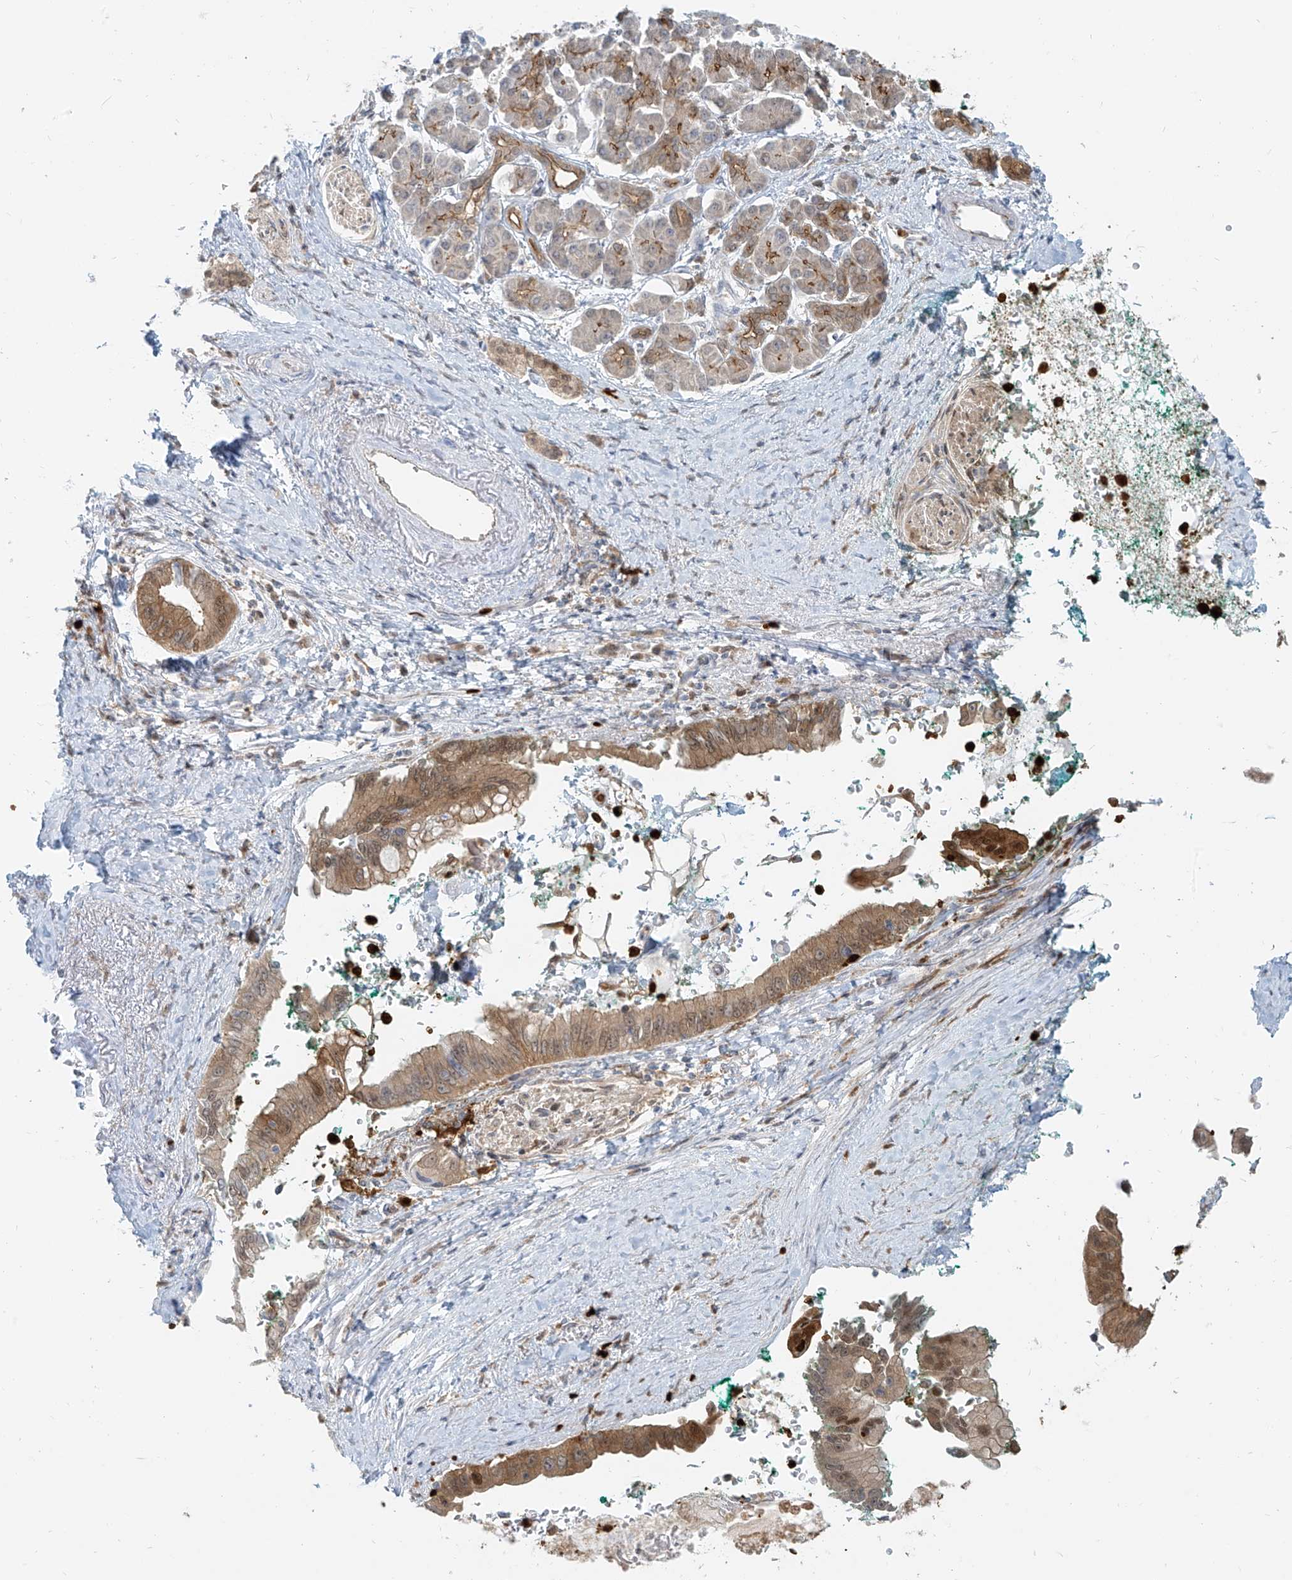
{"staining": {"intensity": "moderate", "quantity": ">75%", "location": "cytoplasmic/membranous,nuclear"}, "tissue": "pancreatic cancer", "cell_type": "Tumor cells", "image_type": "cancer", "snomed": [{"axis": "morphology", "description": "Adenocarcinoma, NOS"}, {"axis": "topography", "description": "Pancreas"}], "caption": "Pancreatic cancer (adenocarcinoma) stained with DAB immunohistochemistry (IHC) reveals medium levels of moderate cytoplasmic/membranous and nuclear staining in about >75% of tumor cells.", "gene": "PGD", "patient": {"sex": "male", "age": 78}}